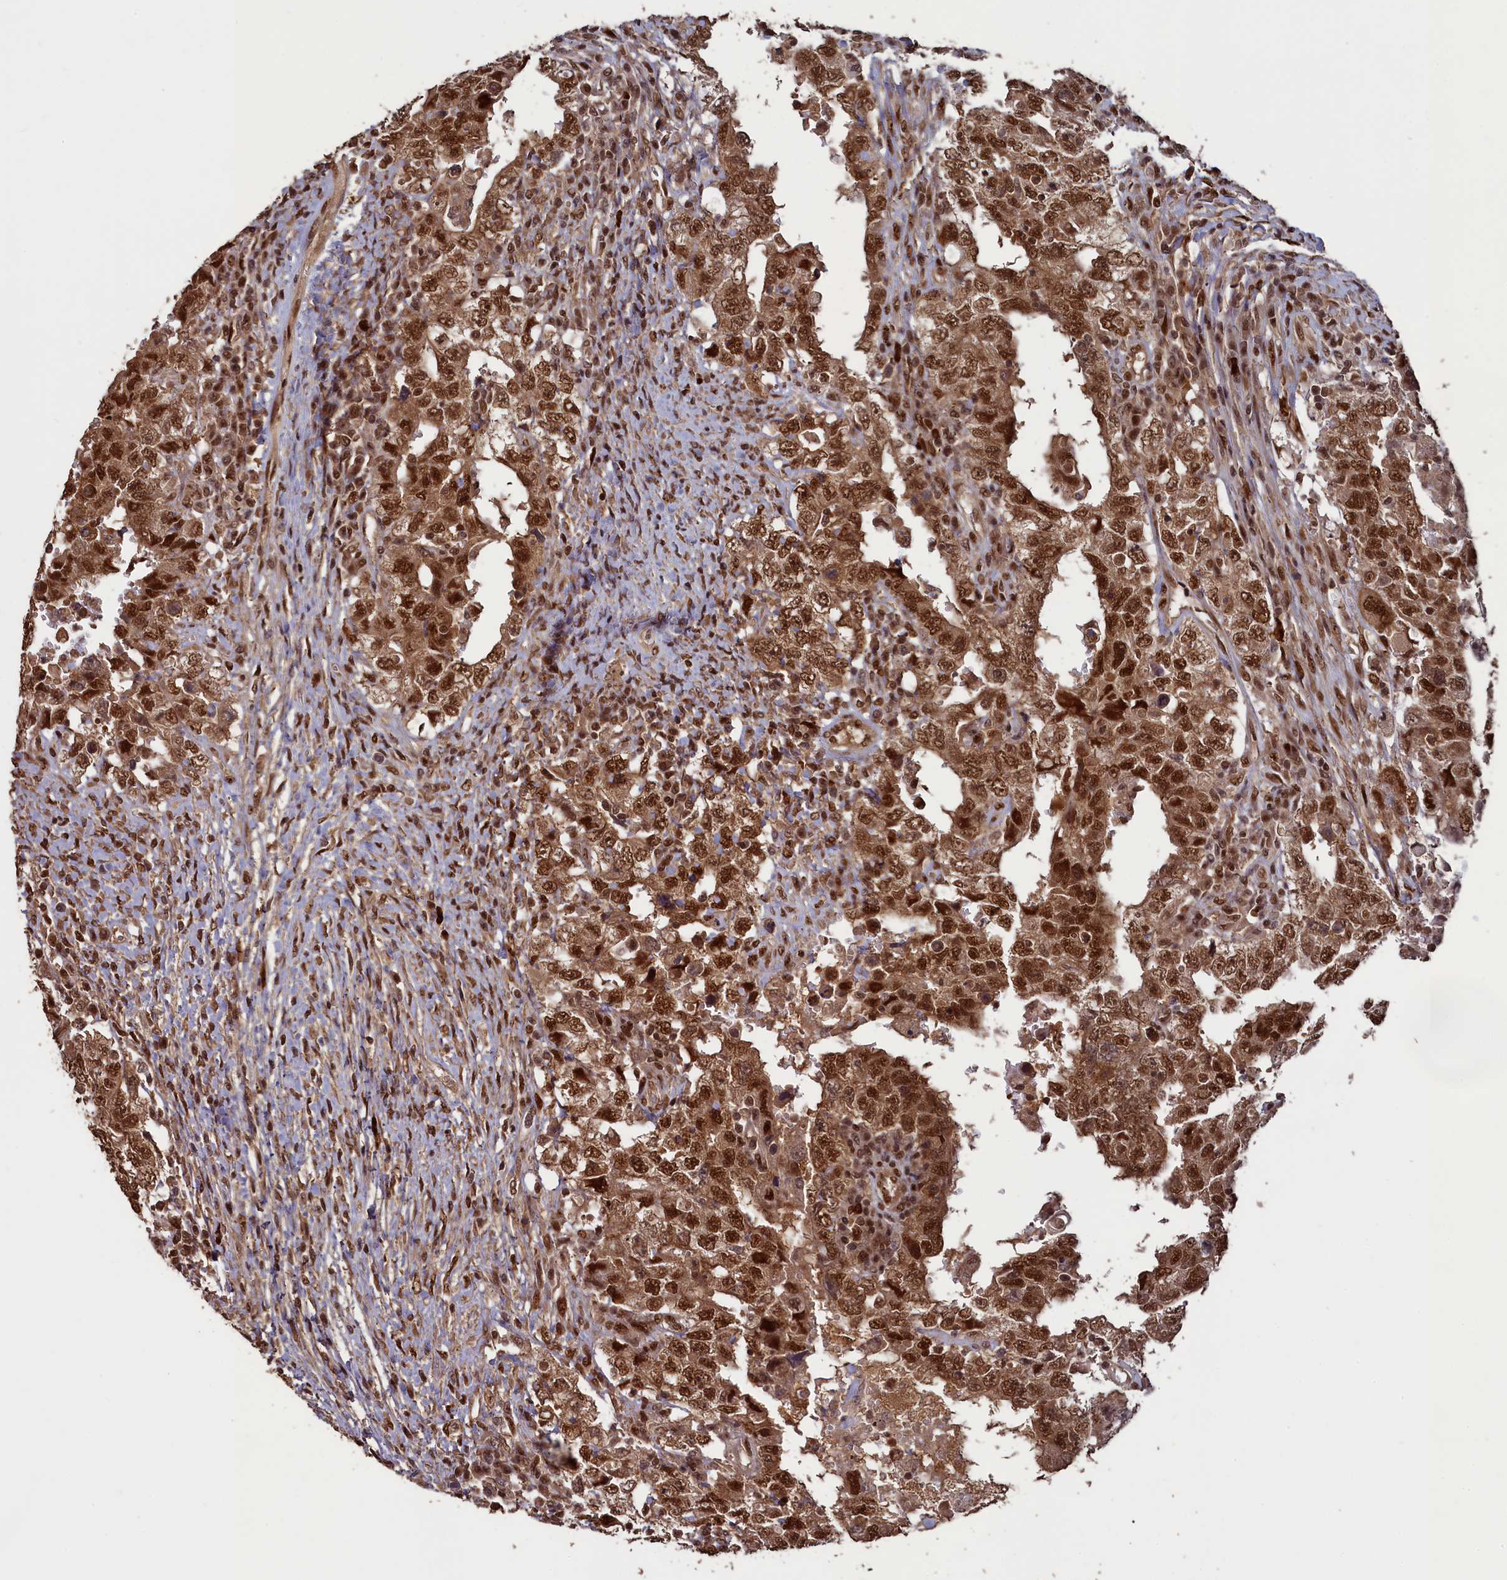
{"staining": {"intensity": "strong", "quantity": ">75%", "location": "cytoplasmic/membranous,nuclear"}, "tissue": "testis cancer", "cell_type": "Tumor cells", "image_type": "cancer", "snomed": [{"axis": "morphology", "description": "Carcinoma, Embryonal, NOS"}, {"axis": "topography", "description": "Testis"}], "caption": "Immunohistochemistry (IHC) micrograph of neoplastic tissue: human embryonal carcinoma (testis) stained using immunohistochemistry displays high levels of strong protein expression localized specifically in the cytoplasmic/membranous and nuclear of tumor cells, appearing as a cytoplasmic/membranous and nuclear brown color.", "gene": "NAE1", "patient": {"sex": "male", "age": 26}}